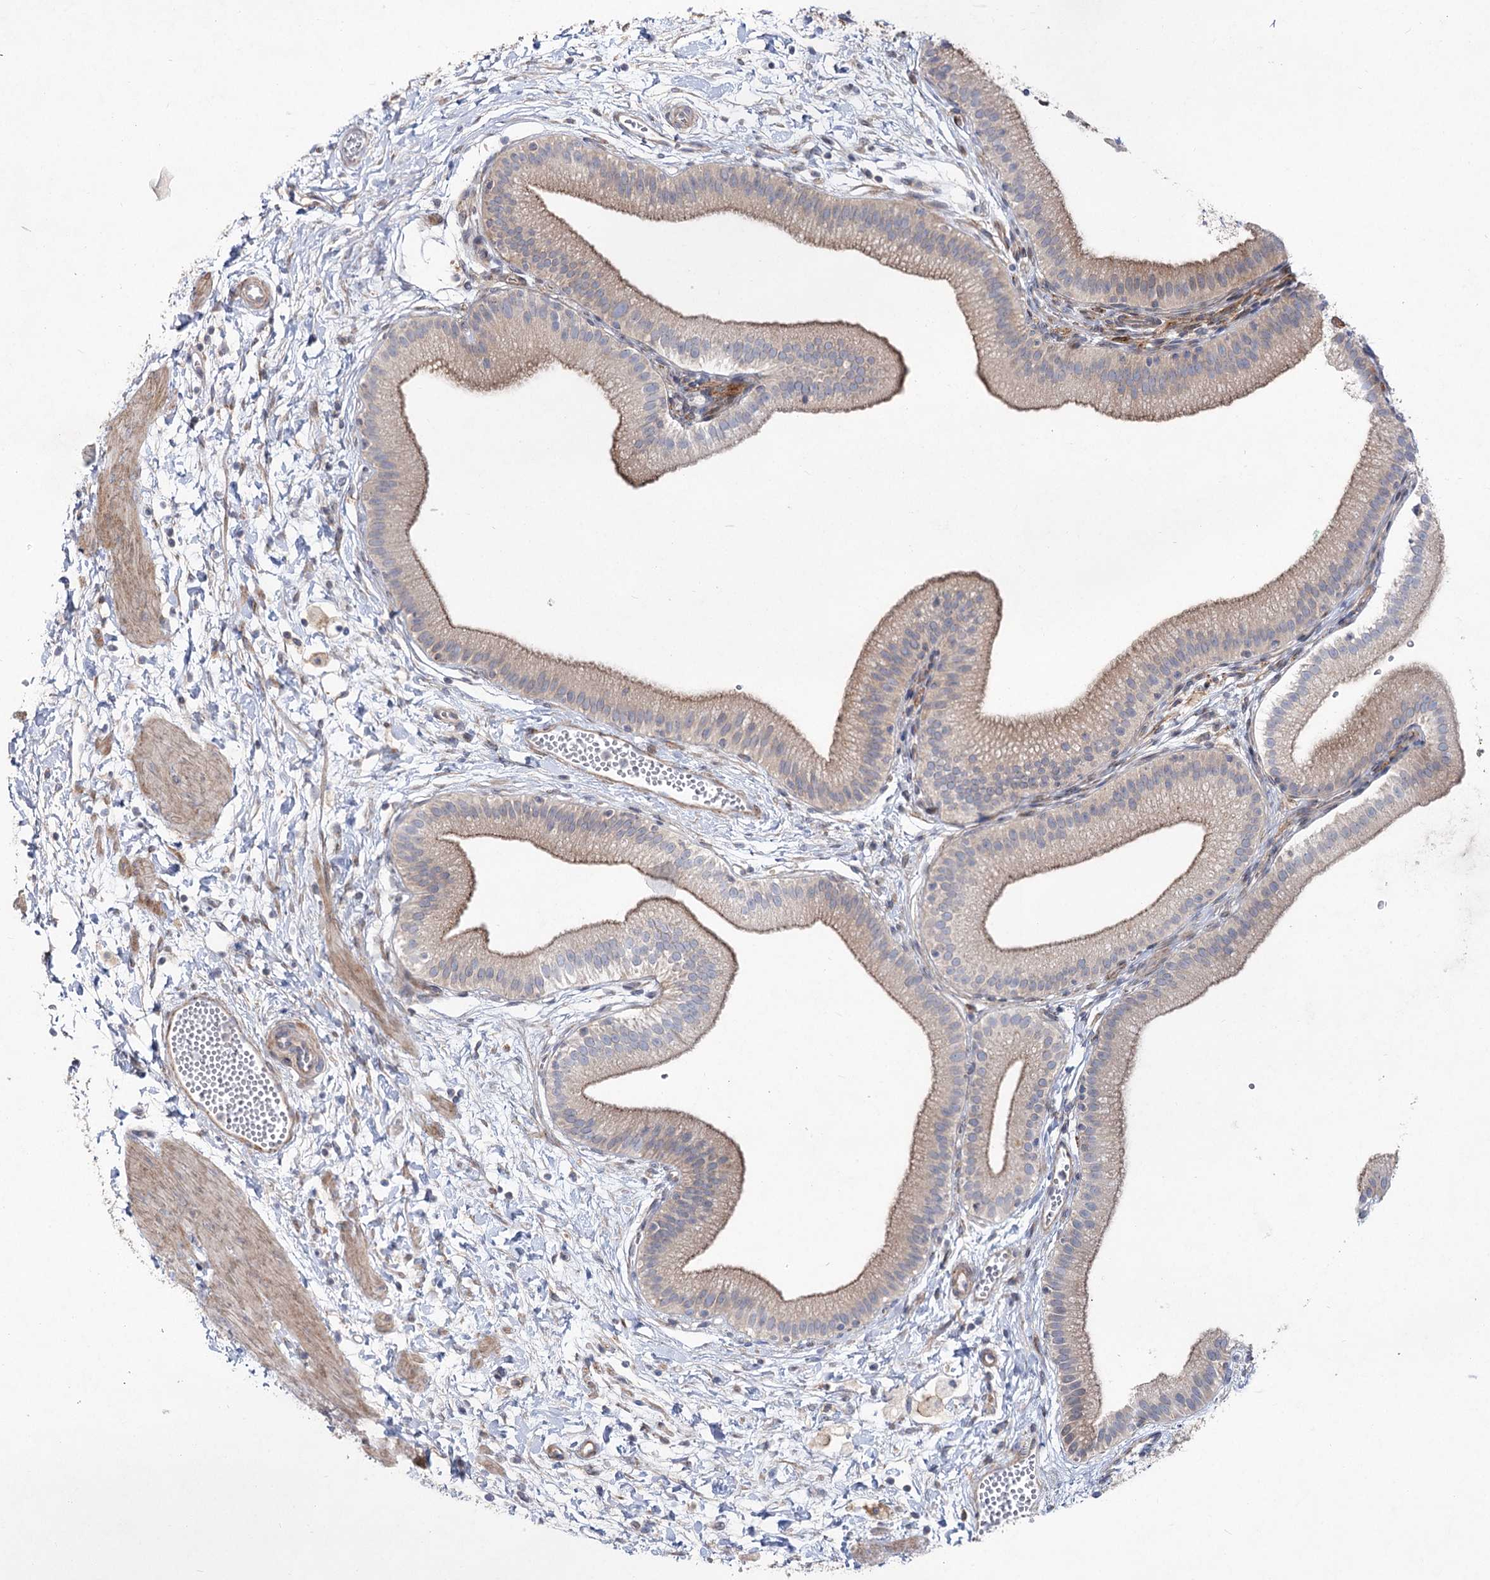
{"staining": {"intensity": "weak", "quantity": ">75%", "location": "cytoplasmic/membranous"}, "tissue": "gallbladder", "cell_type": "Glandular cells", "image_type": "normal", "snomed": [{"axis": "morphology", "description": "Normal tissue, NOS"}, {"axis": "topography", "description": "Gallbladder"}], "caption": "Glandular cells reveal weak cytoplasmic/membranous staining in approximately >75% of cells in normal gallbladder. (IHC, brightfield microscopy, high magnification).", "gene": "SH3BP5L", "patient": {"sex": "male", "age": 55}}